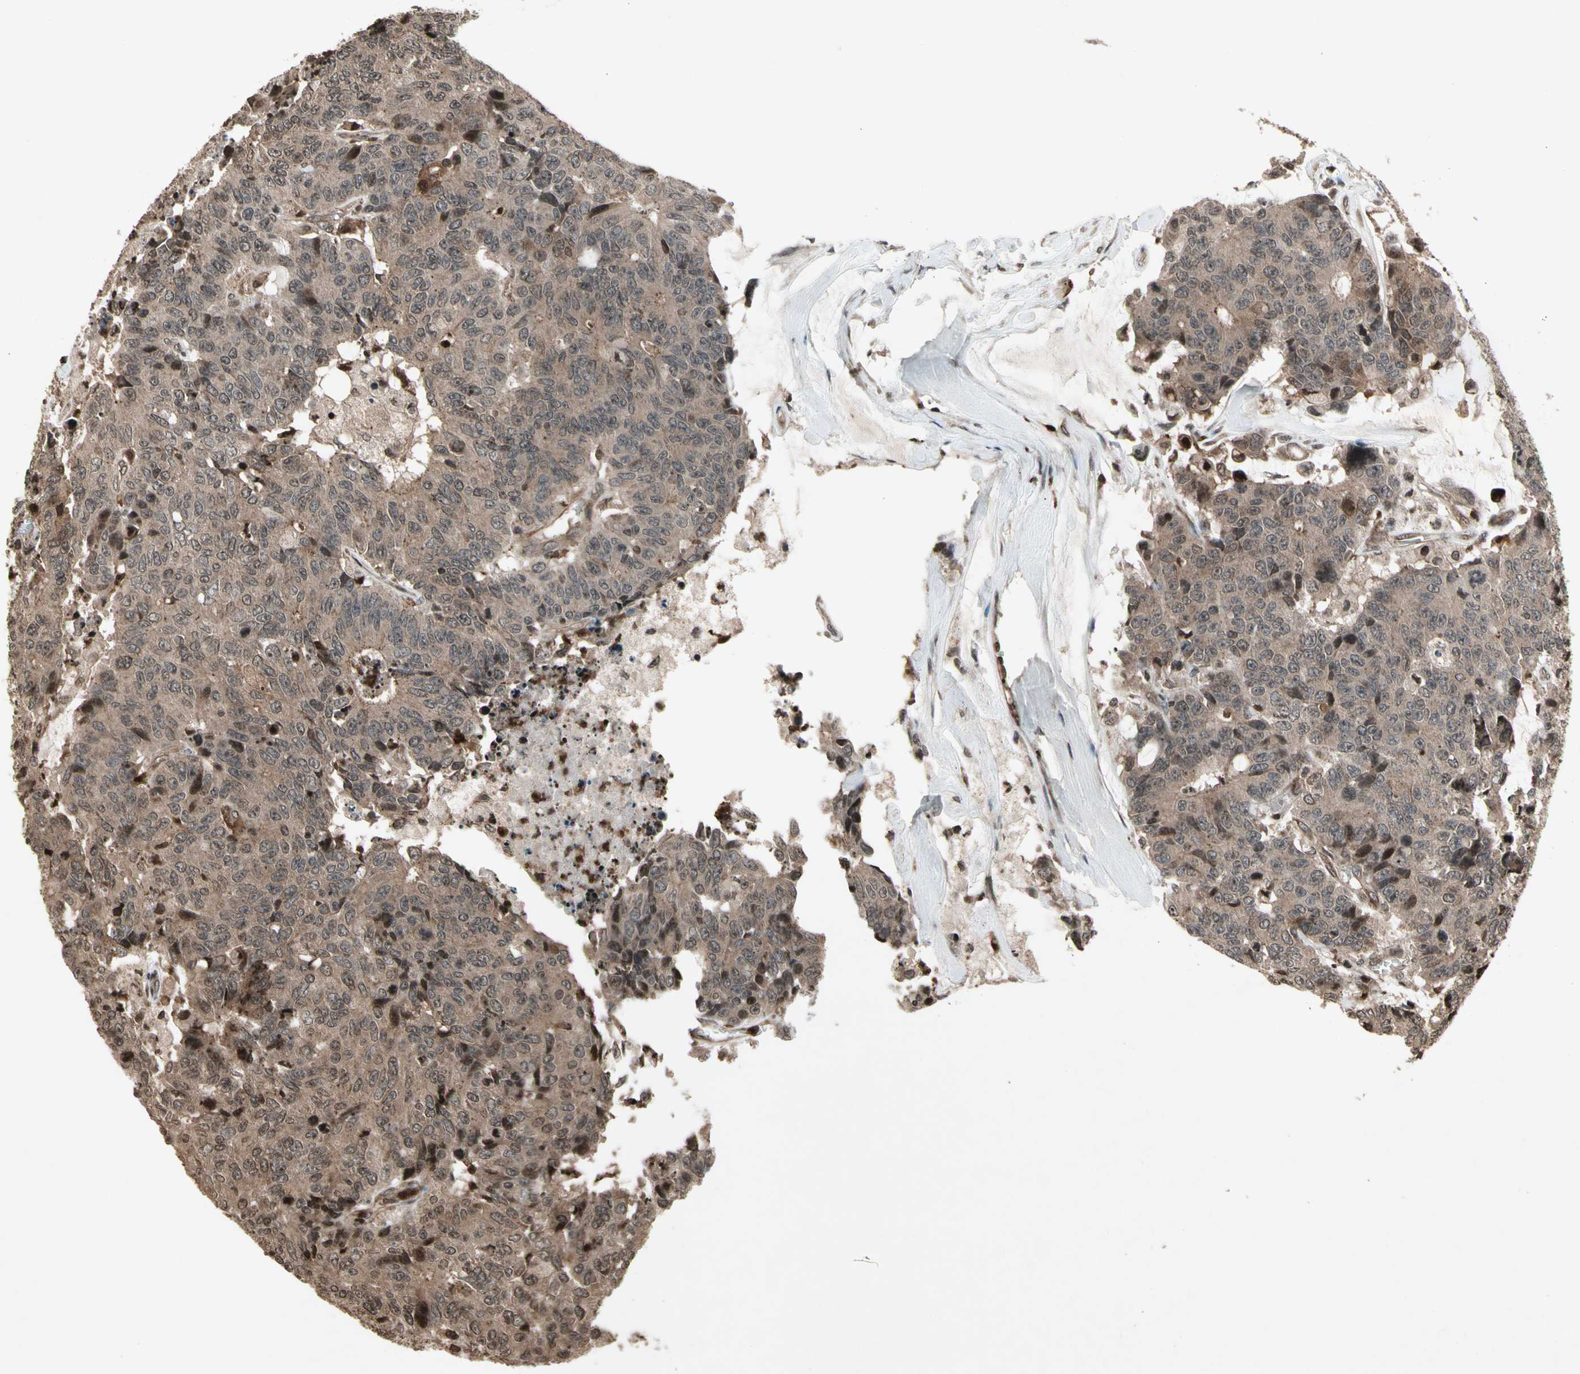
{"staining": {"intensity": "moderate", "quantity": ">75%", "location": "cytoplasmic/membranous"}, "tissue": "colorectal cancer", "cell_type": "Tumor cells", "image_type": "cancer", "snomed": [{"axis": "morphology", "description": "Adenocarcinoma, NOS"}, {"axis": "topography", "description": "Colon"}], "caption": "Tumor cells reveal medium levels of moderate cytoplasmic/membranous staining in approximately >75% of cells in human colorectal adenocarcinoma.", "gene": "GLRX", "patient": {"sex": "female", "age": 86}}